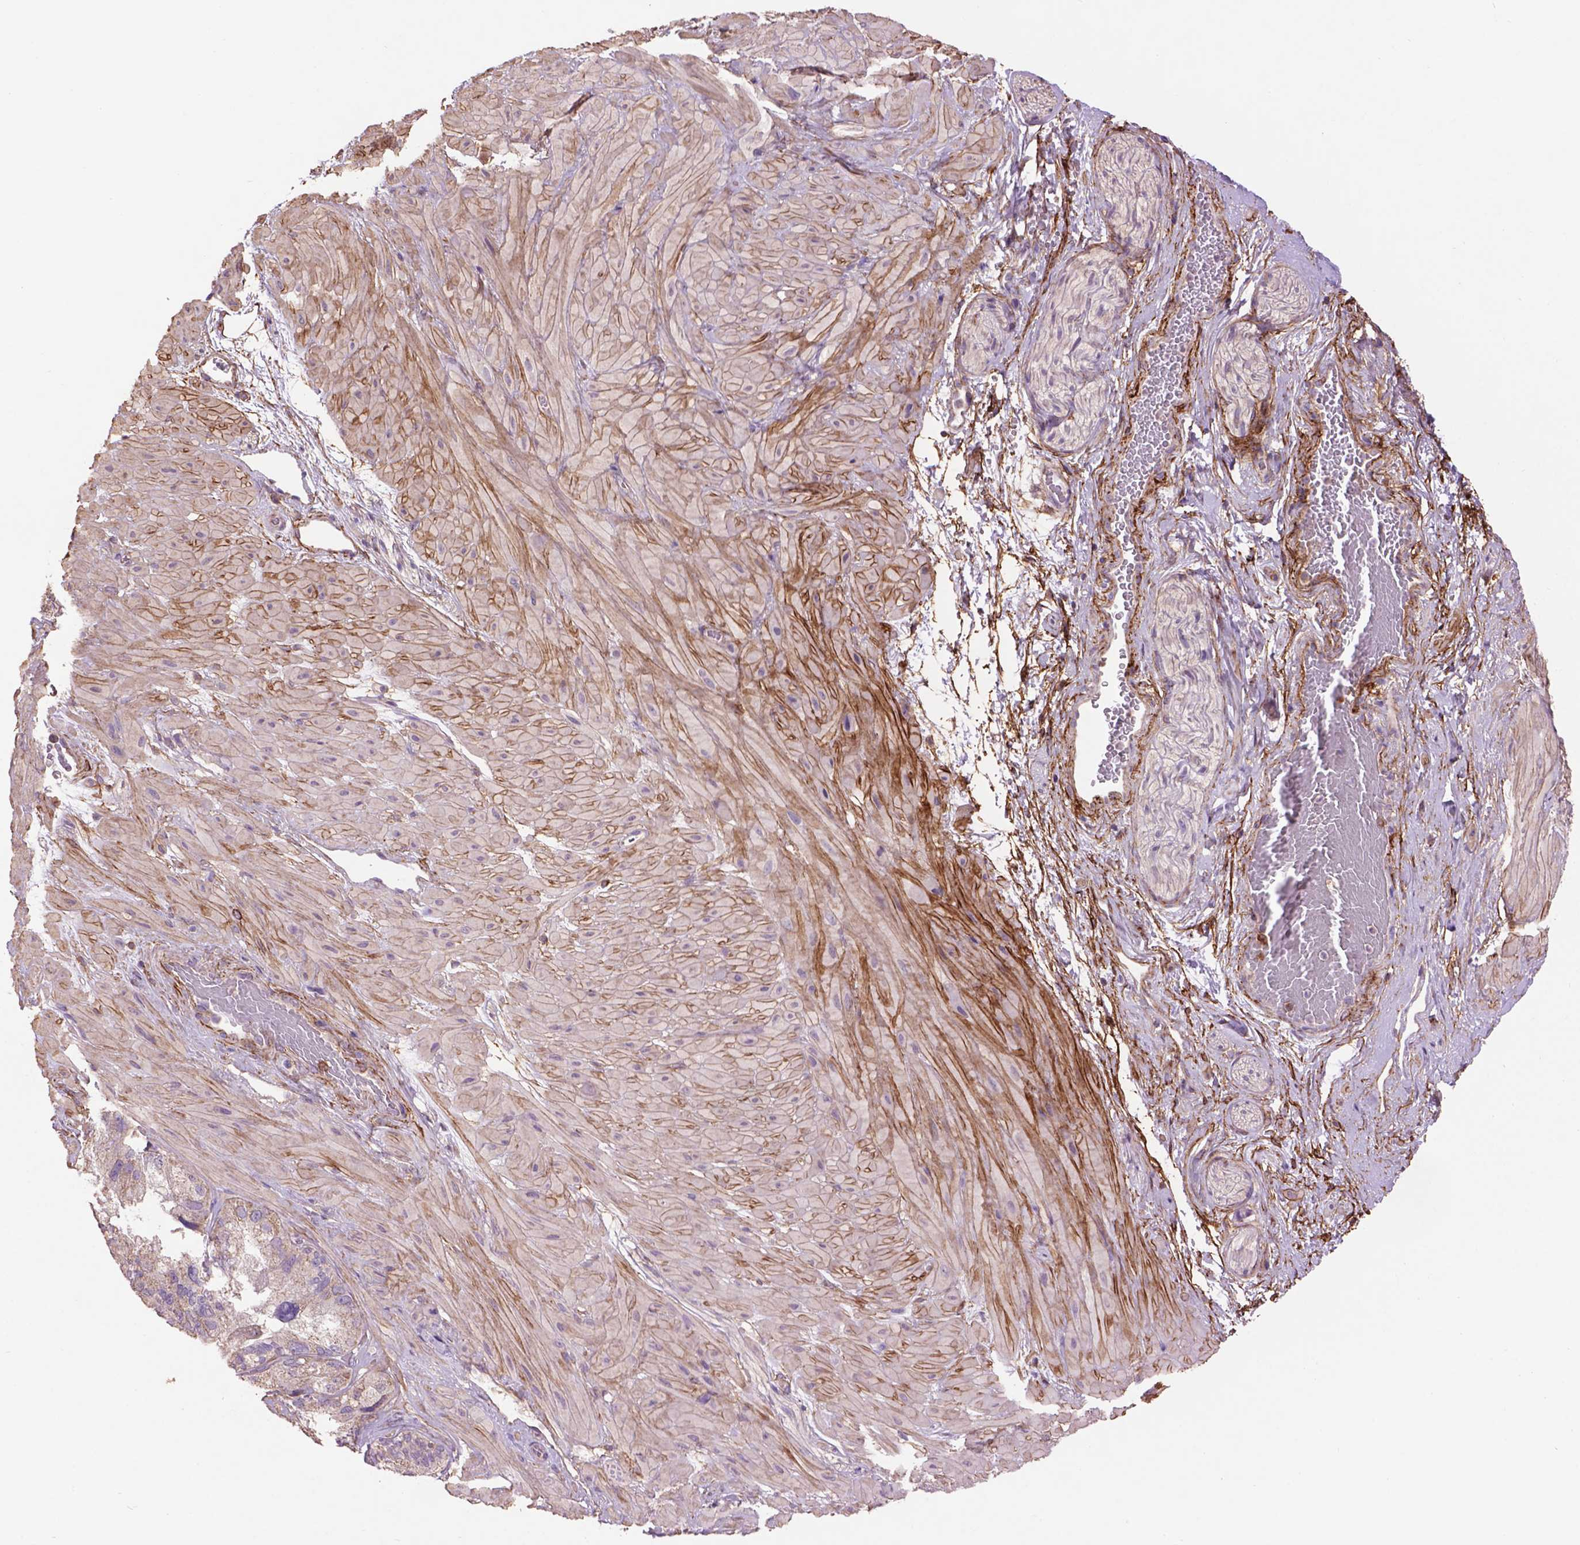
{"staining": {"intensity": "negative", "quantity": "none", "location": "none"}, "tissue": "seminal vesicle", "cell_type": "Glandular cells", "image_type": "normal", "snomed": [{"axis": "morphology", "description": "Normal tissue, NOS"}, {"axis": "topography", "description": "Seminal veicle"}], "caption": "A high-resolution micrograph shows immunohistochemistry (IHC) staining of normal seminal vesicle, which reveals no significant positivity in glandular cells.", "gene": "LRRC3C", "patient": {"sex": "male", "age": 60}}